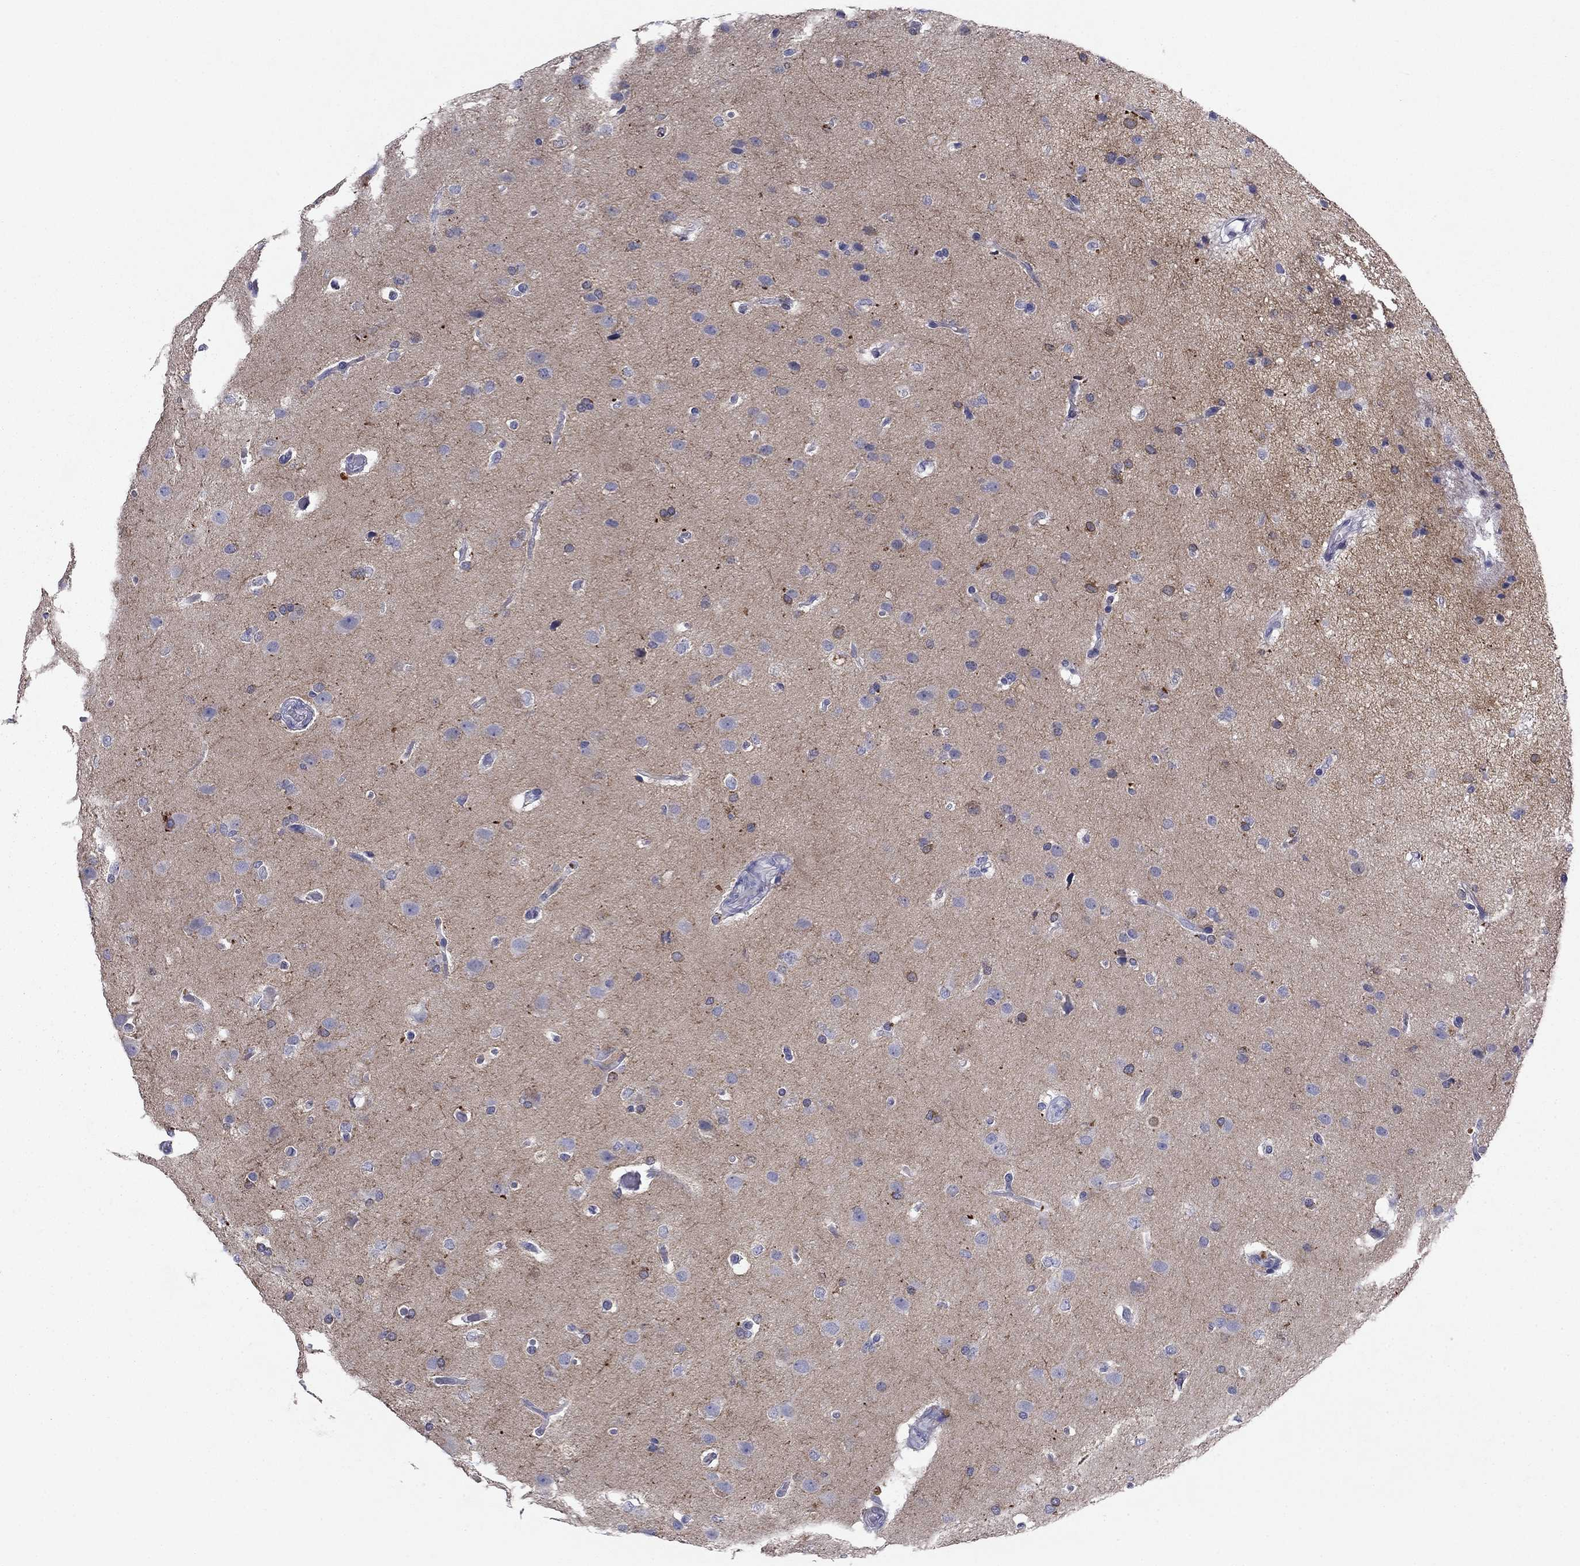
{"staining": {"intensity": "negative", "quantity": "none", "location": "none"}, "tissue": "glioma", "cell_type": "Tumor cells", "image_type": "cancer", "snomed": [{"axis": "morphology", "description": "Glioma, malignant, High grade"}, {"axis": "topography", "description": "Brain"}], "caption": "Tumor cells are negative for protein expression in human high-grade glioma (malignant).", "gene": "CNTNAP4", "patient": {"sex": "male", "age": 68}}